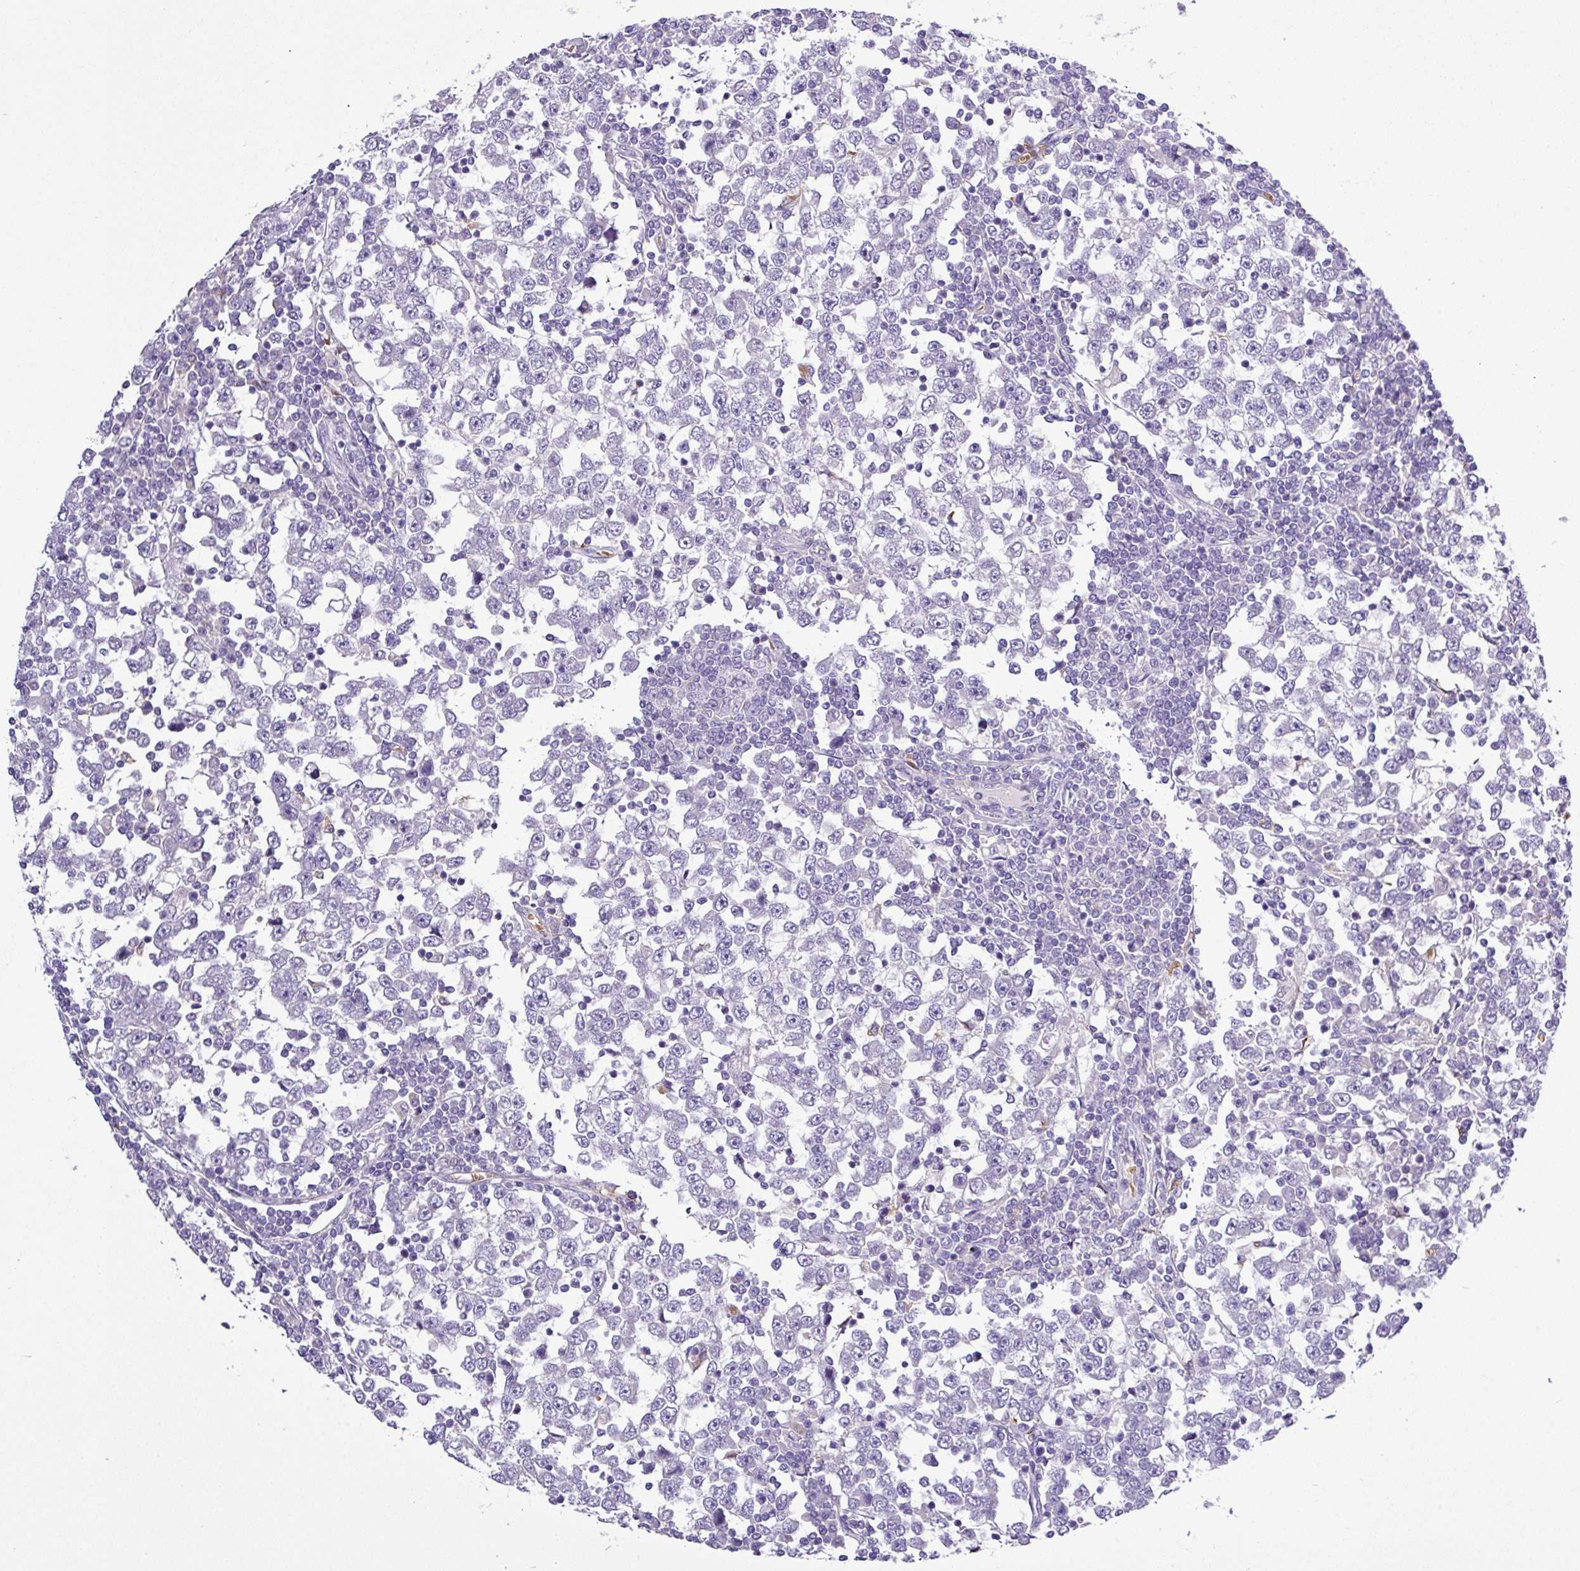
{"staining": {"intensity": "negative", "quantity": "none", "location": "none"}, "tissue": "testis cancer", "cell_type": "Tumor cells", "image_type": "cancer", "snomed": [{"axis": "morphology", "description": "Seminoma, NOS"}, {"axis": "topography", "description": "Testis"}], "caption": "Testis cancer was stained to show a protein in brown. There is no significant expression in tumor cells. (DAB IHC, high magnification).", "gene": "MGAT4B", "patient": {"sex": "male", "age": 65}}